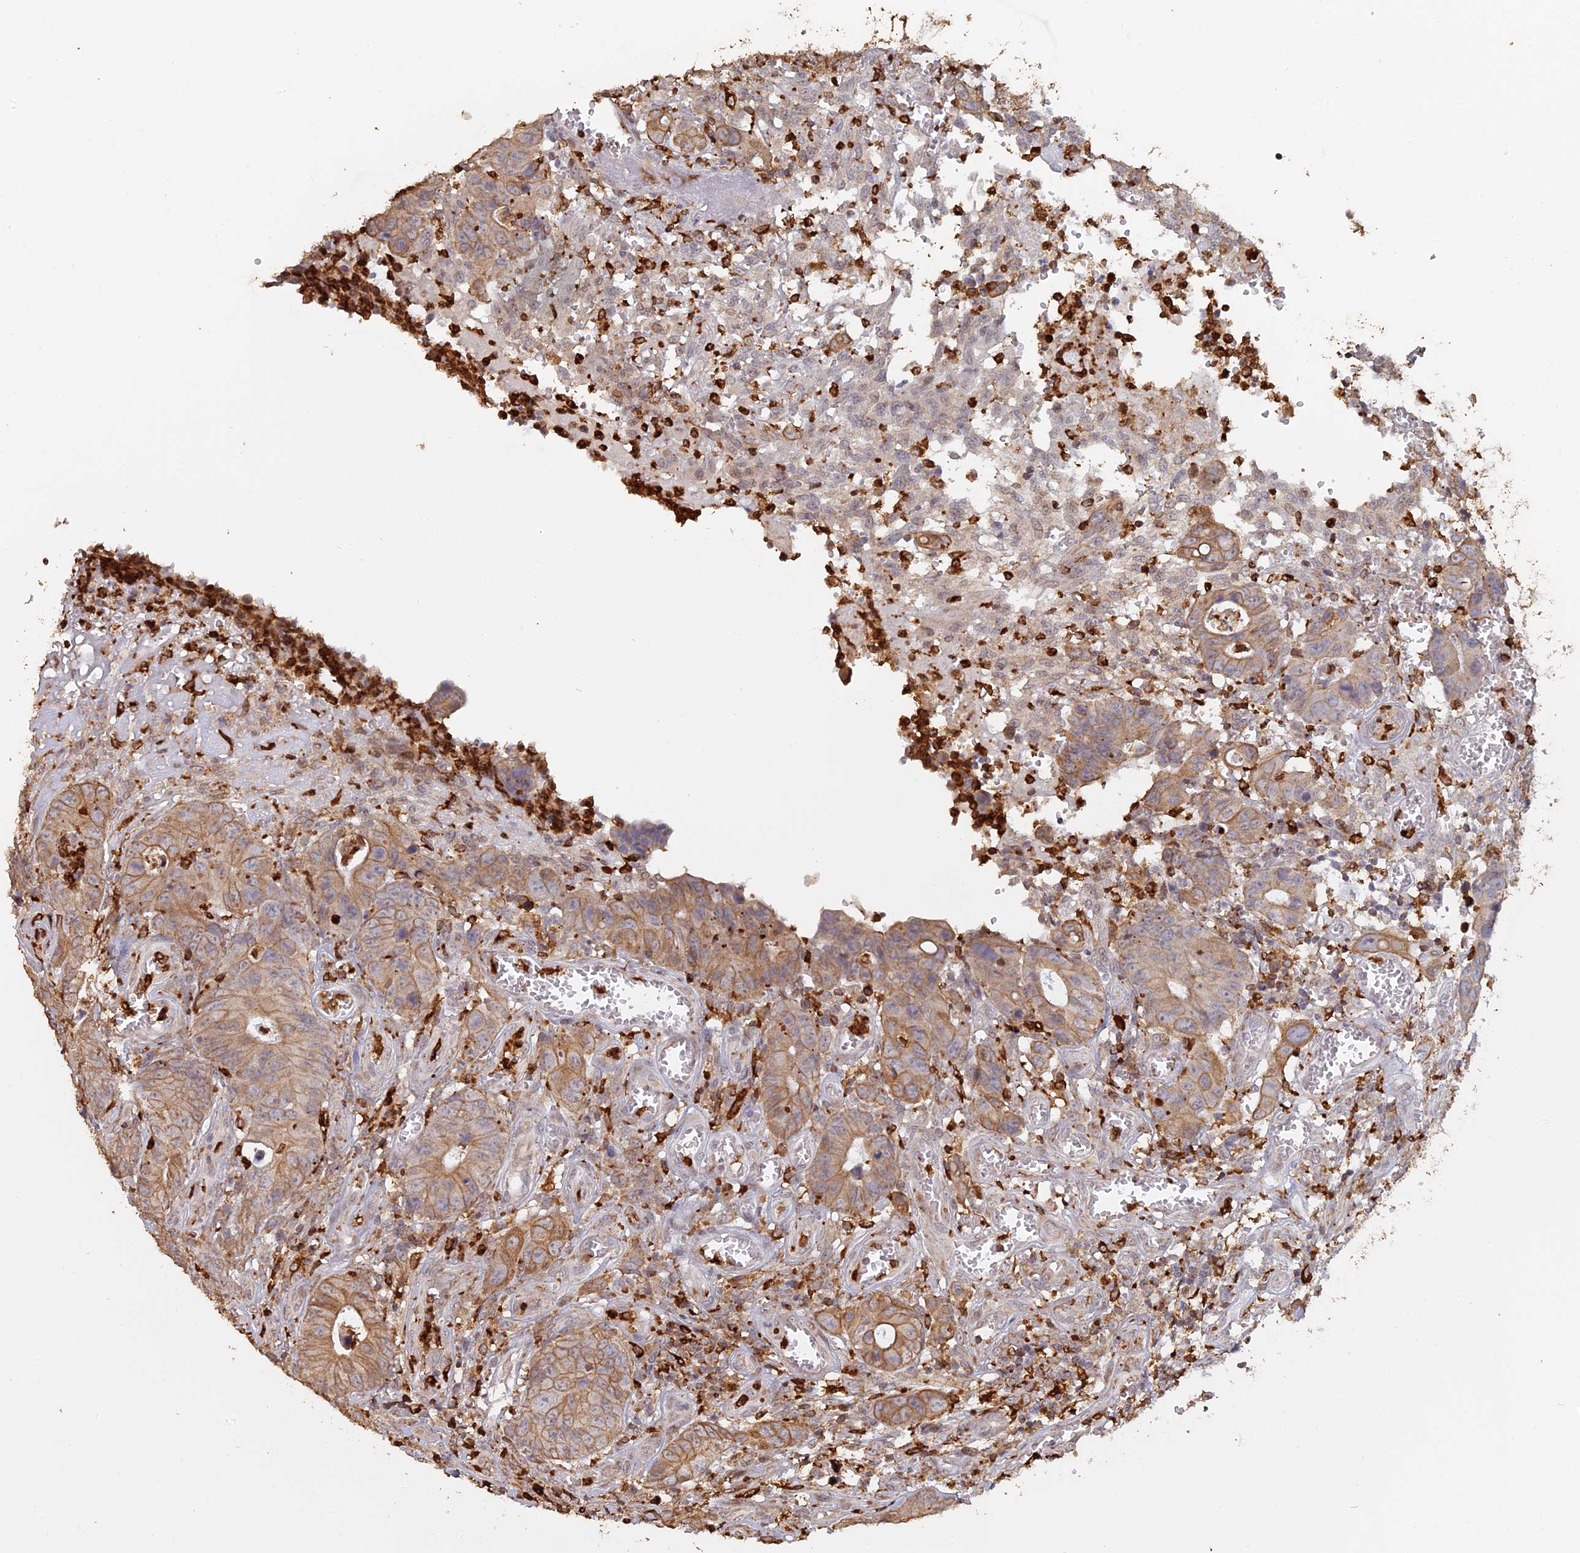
{"staining": {"intensity": "moderate", "quantity": ">75%", "location": "cytoplasmic/membranous"}, "tissue": "colorectal cancer", "cell_type": "Tumor cells", "image_type": "cancer", "snomed": [{"axis": "morphology", "description": "Adenocarcinoma, NOS"}, {"axis": "topography", "description": "Colon"}], "caption": "Immunohistochemical staining of human colorectal cancer (adenocarcinoma) exhibits medium levels of moderate cytoplasmic/membranous staining in approximately >75% of tumor cells.", "gene": "APOBR", "patient": {"sex": "female", "age": 57}}